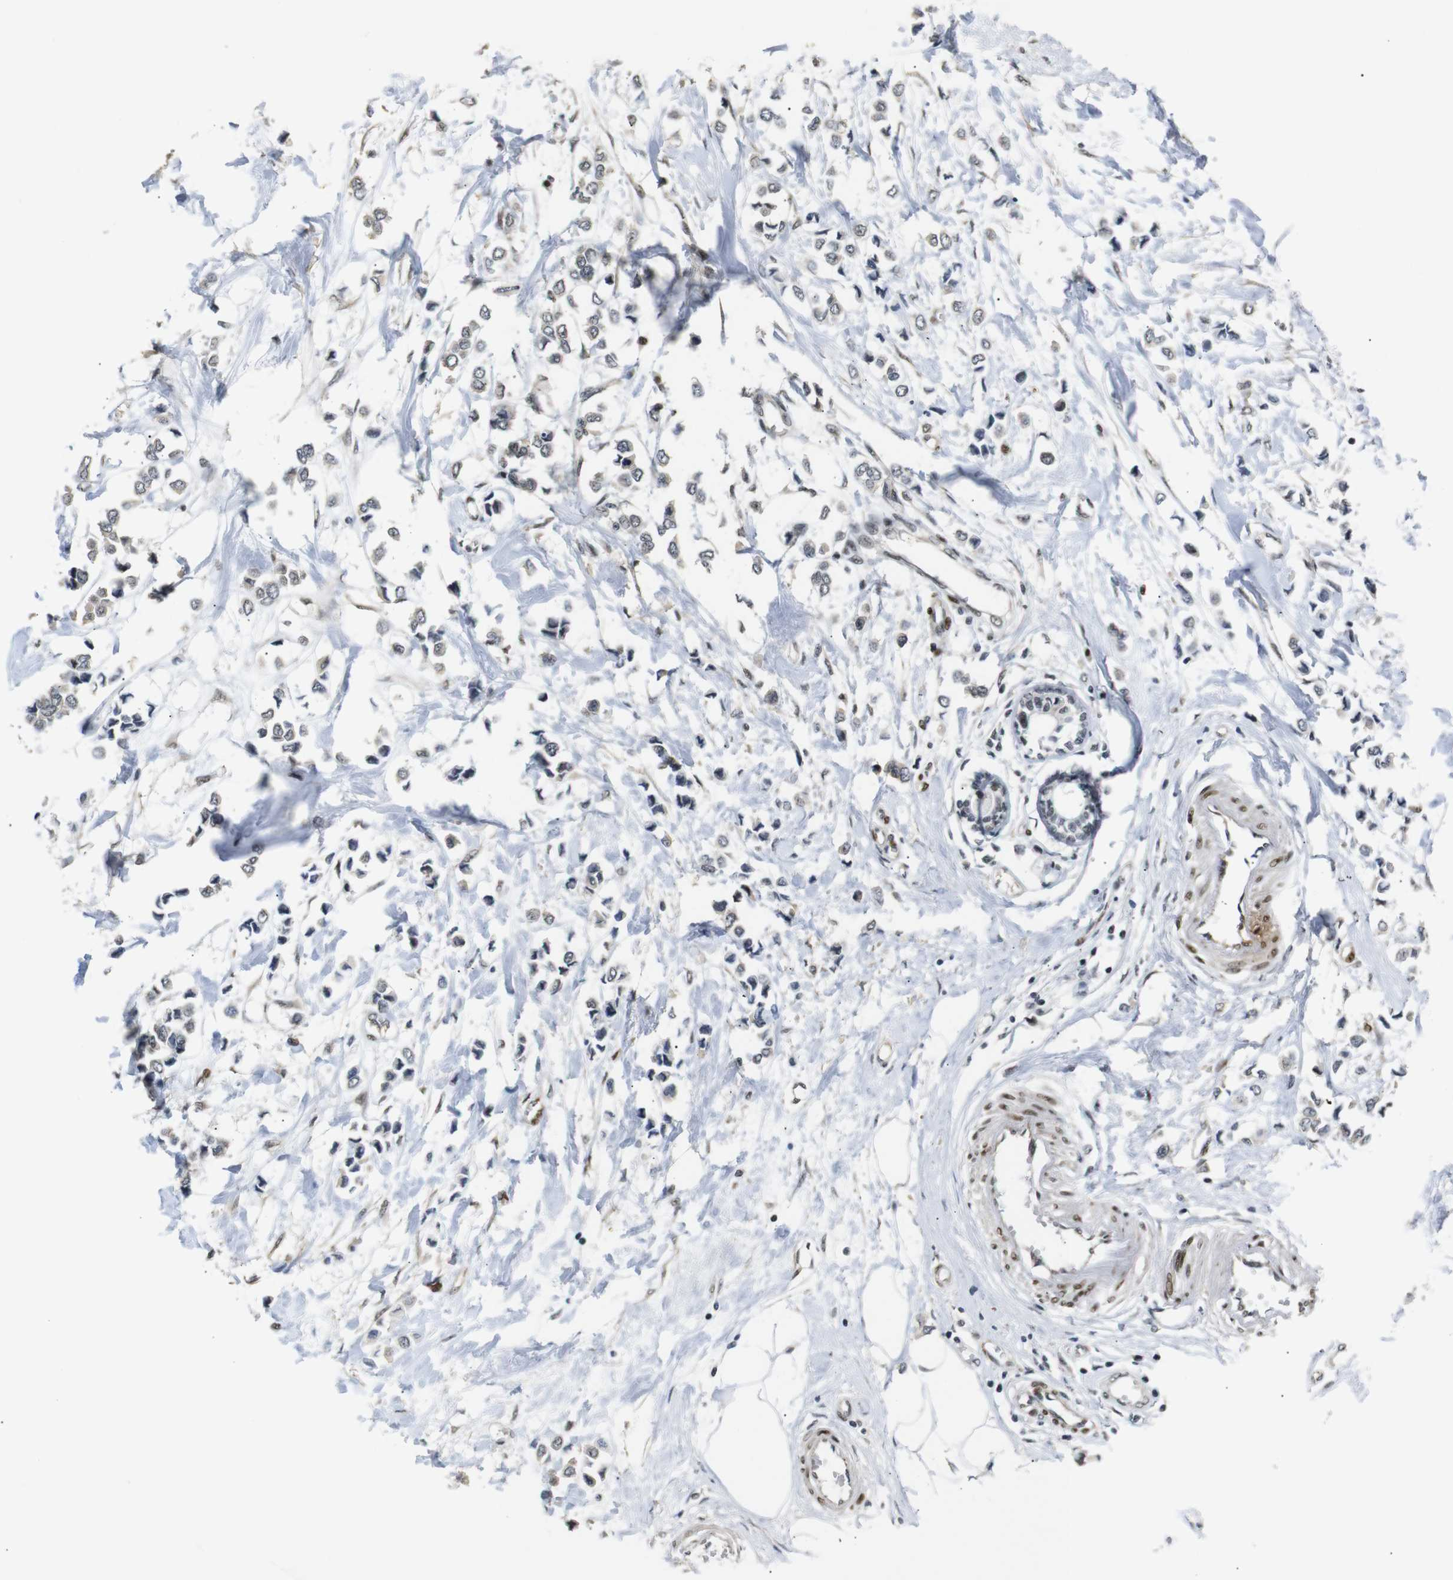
{"staining": {"intensity": "weak", "quantity": "25%-75%", "location": "cytoplasmic/membranous,nuclear"}, "tissue": "breast cancer", "cell_type": "Tumor cells", "image_type": "cancer", "snomed": [{"axis": "morphology", "description": "Lobular carcinoma"}, {"axis": "topography", "description": "Breast"}], "caption": "Immunohistochemistry (IHC) histopathology image of neoplastic tissue: lobular carcinoma (breast) stained using IHC reveals low levels of weak protein expression localized specifically in the cytoplasmic/membranous and nuclear of tumor cells, appearing as a cytoplasmic/membranous and nuclear brown color.", "gene": "TBX2", "patient": {"sex": "female", "age": 51}}